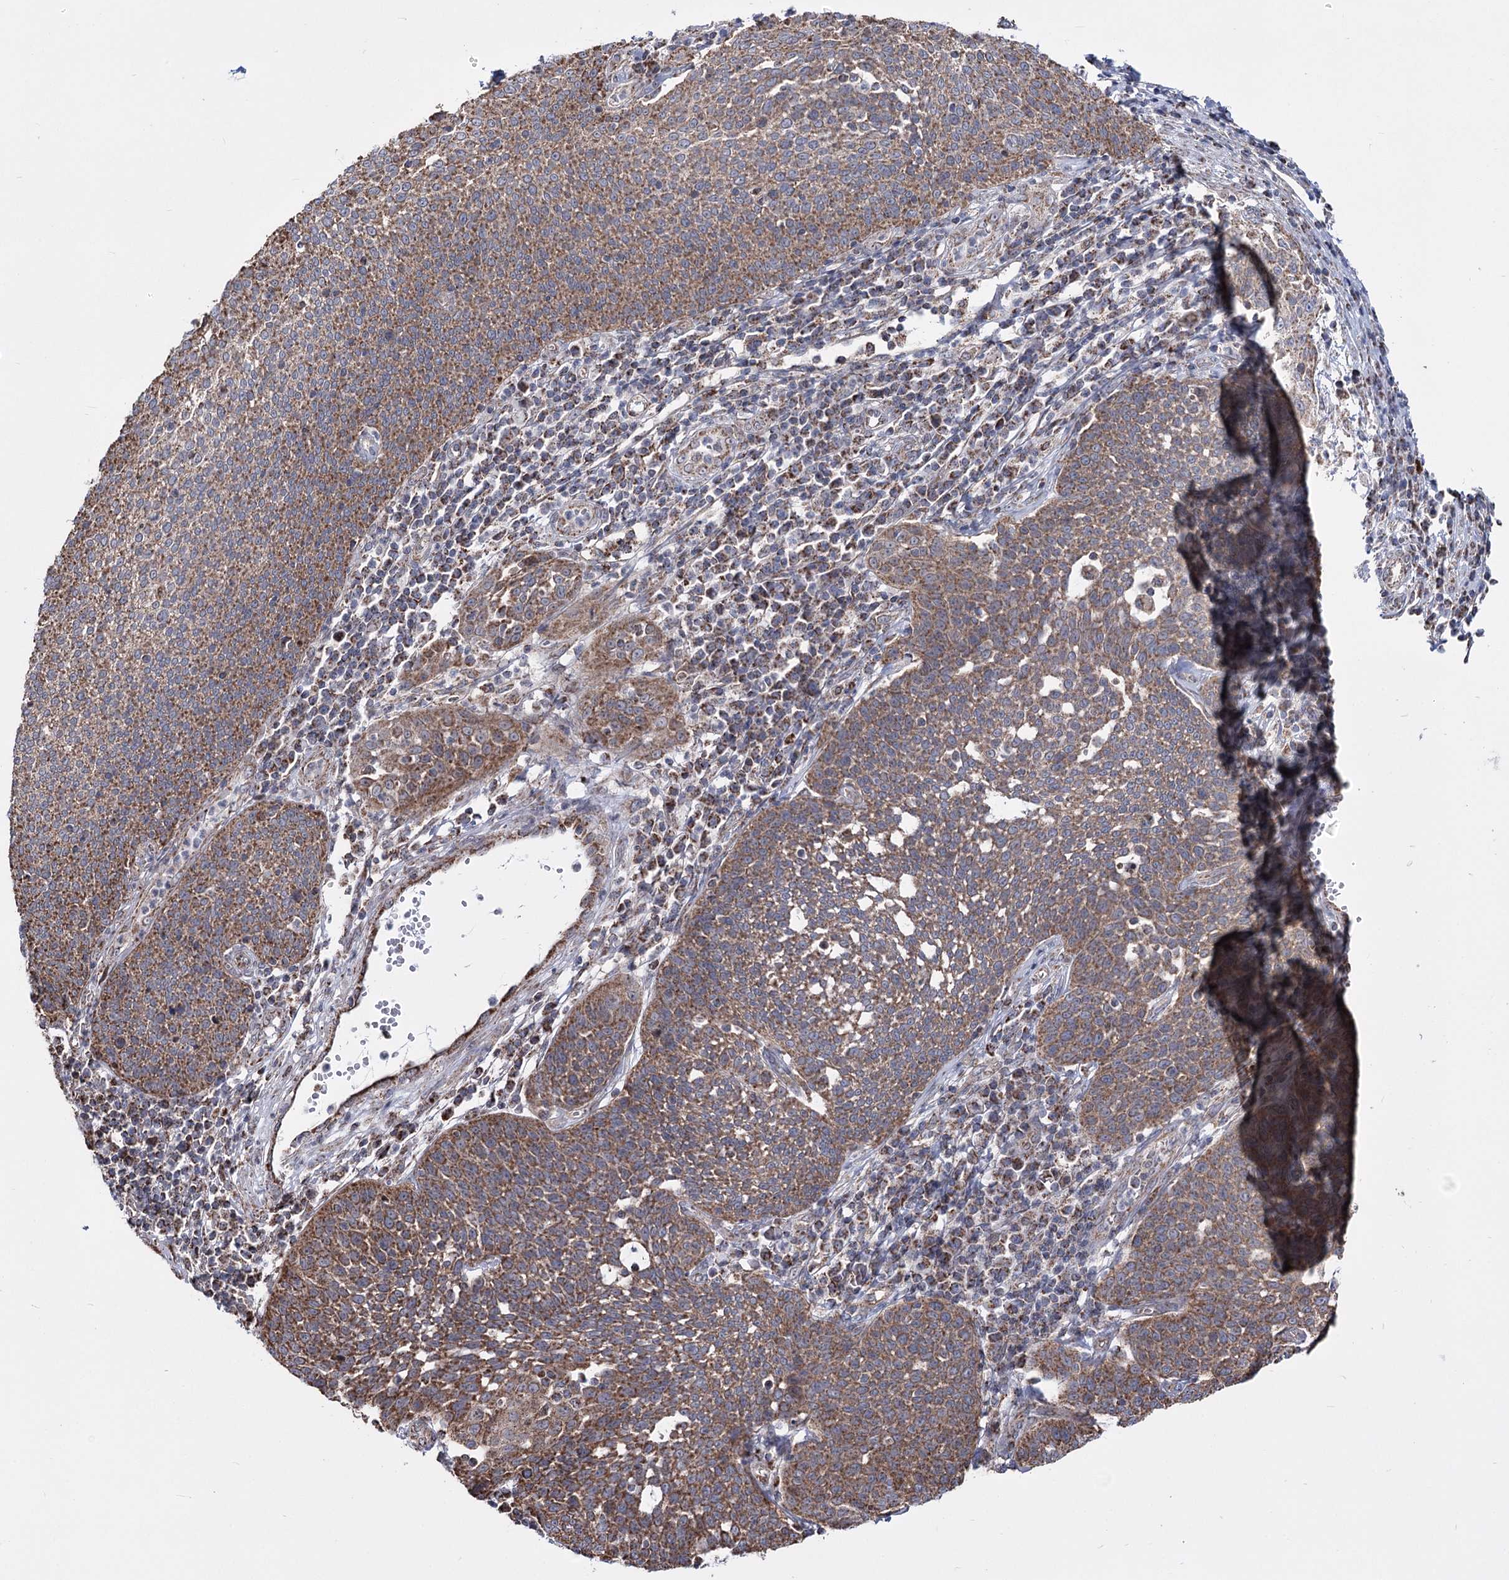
{"staining": {"intensity": "moderate", "quantity": ">75%", "location": "cytoplasmic/membranous"}, "tissue": "cervical cancer", "cell_type": "Tumor cells", "image_type": "cancer", "snomed": [{"axis": "morphology", "description": "Squamous cell carcinoma, NOS"}, {"axis": "topography", "description": "Cervix"}], "caption": "The micrograph exhibits staining of cervical squamous cell carcinoma, revealing moderate cytoplasmic/membranous protein expression (brown color) within tumor cells.", "gene": "CREB3L4", "patient": {"sex": "female", "age": 34}}